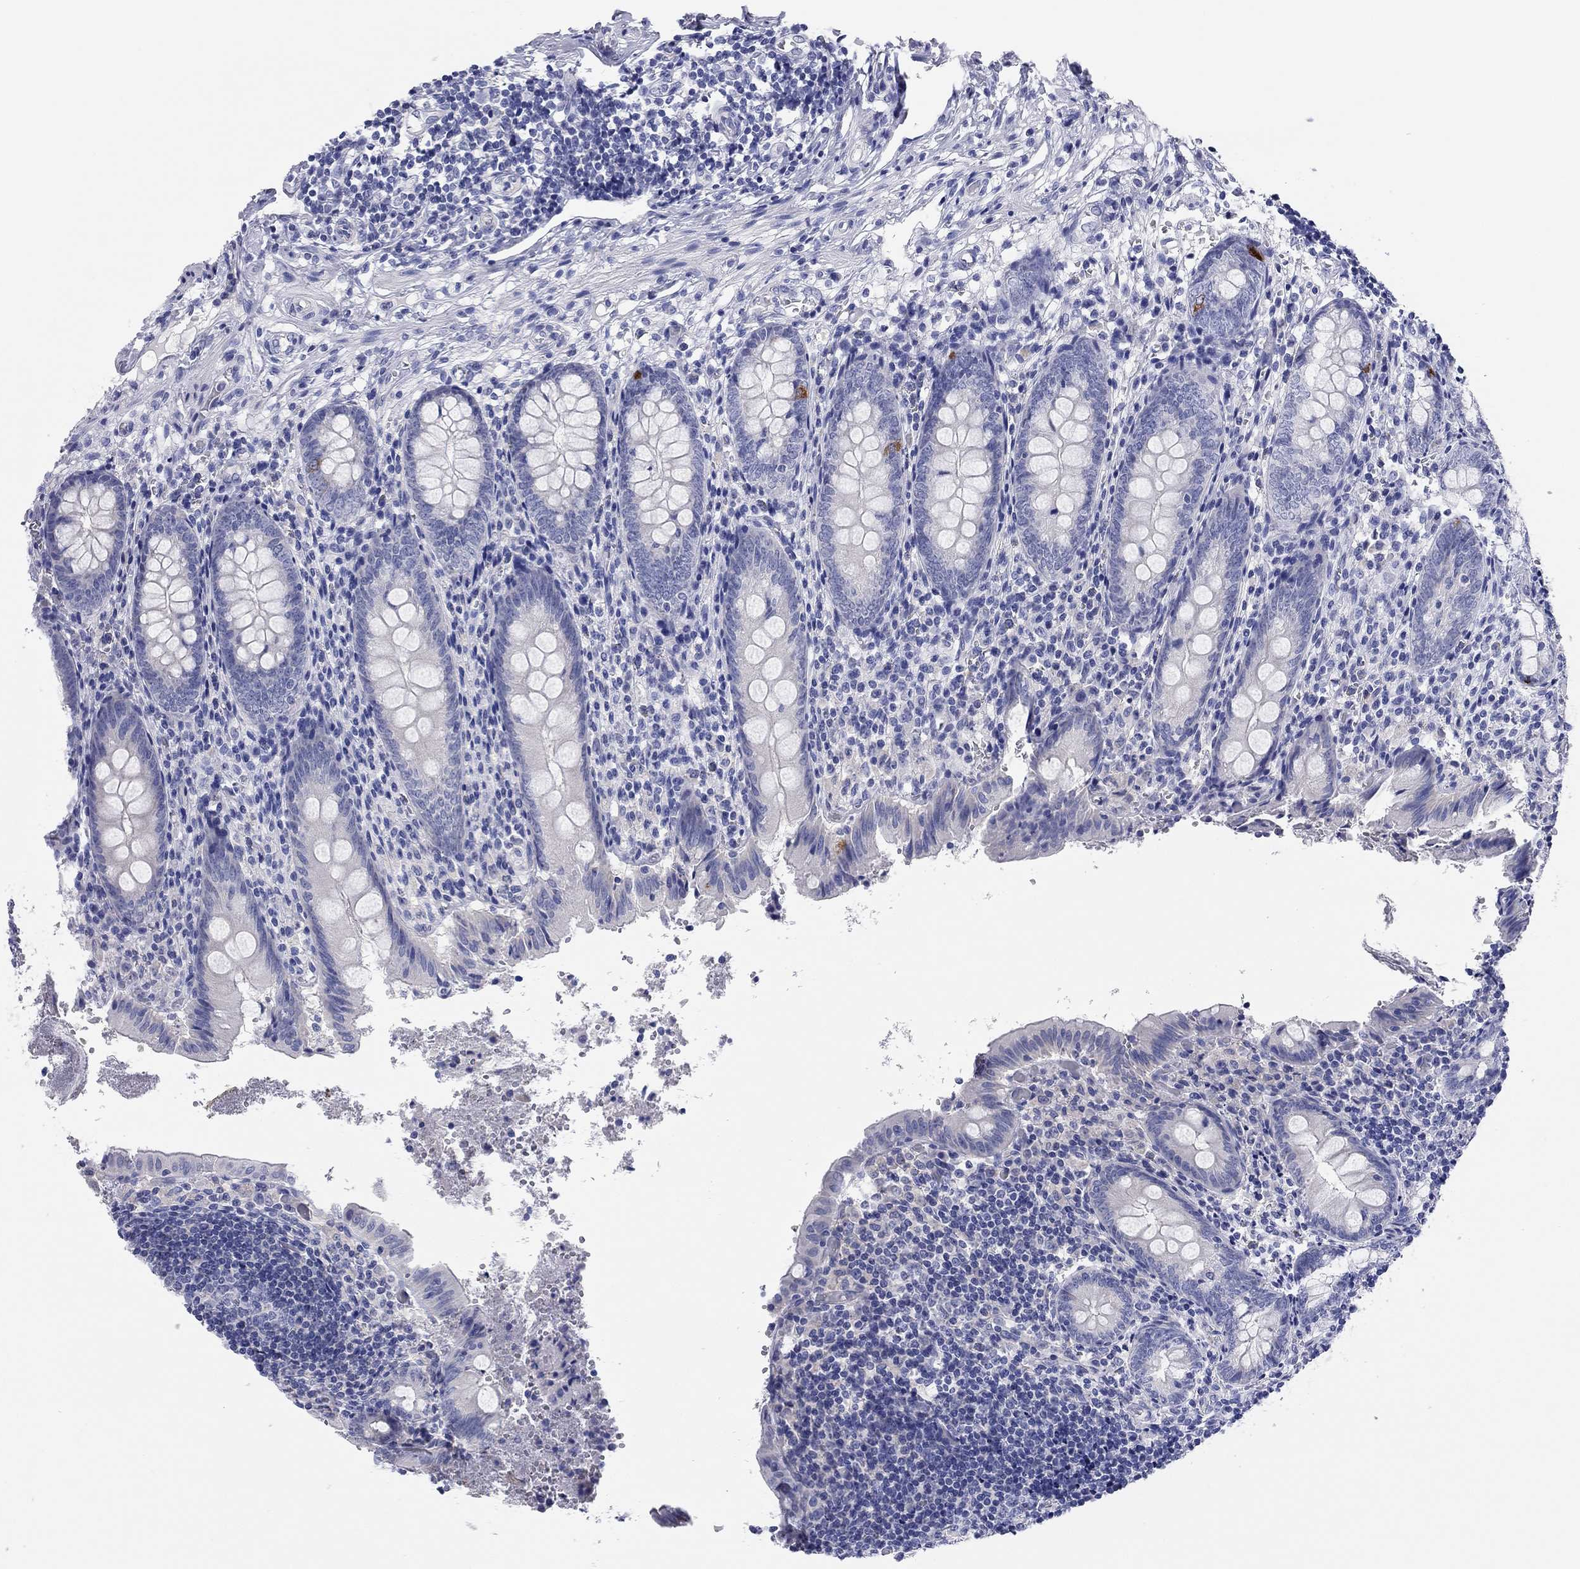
{"staining": {"intensity": "strong", "quantity": "<25%", "location": "cytoplasmic/membranous"}, "tissue": "appendix", "cell_type": "Glandular cells", "image_type": "normal", "snomed": [{"axis": "morphology", "description": "Normal tissue, NOS"}, {"axis": "topography", "description": "Appendix"}], "caption": "Immunohistochemistry micrograph of normal human appendix stained for a protein (brown), which reveals medium levels of strong cytoplasmic/membranous expression in about <25% of glandular cells.", "gene": "ENSG00000269035", "patient": {"sex": "female", "age": 23}}